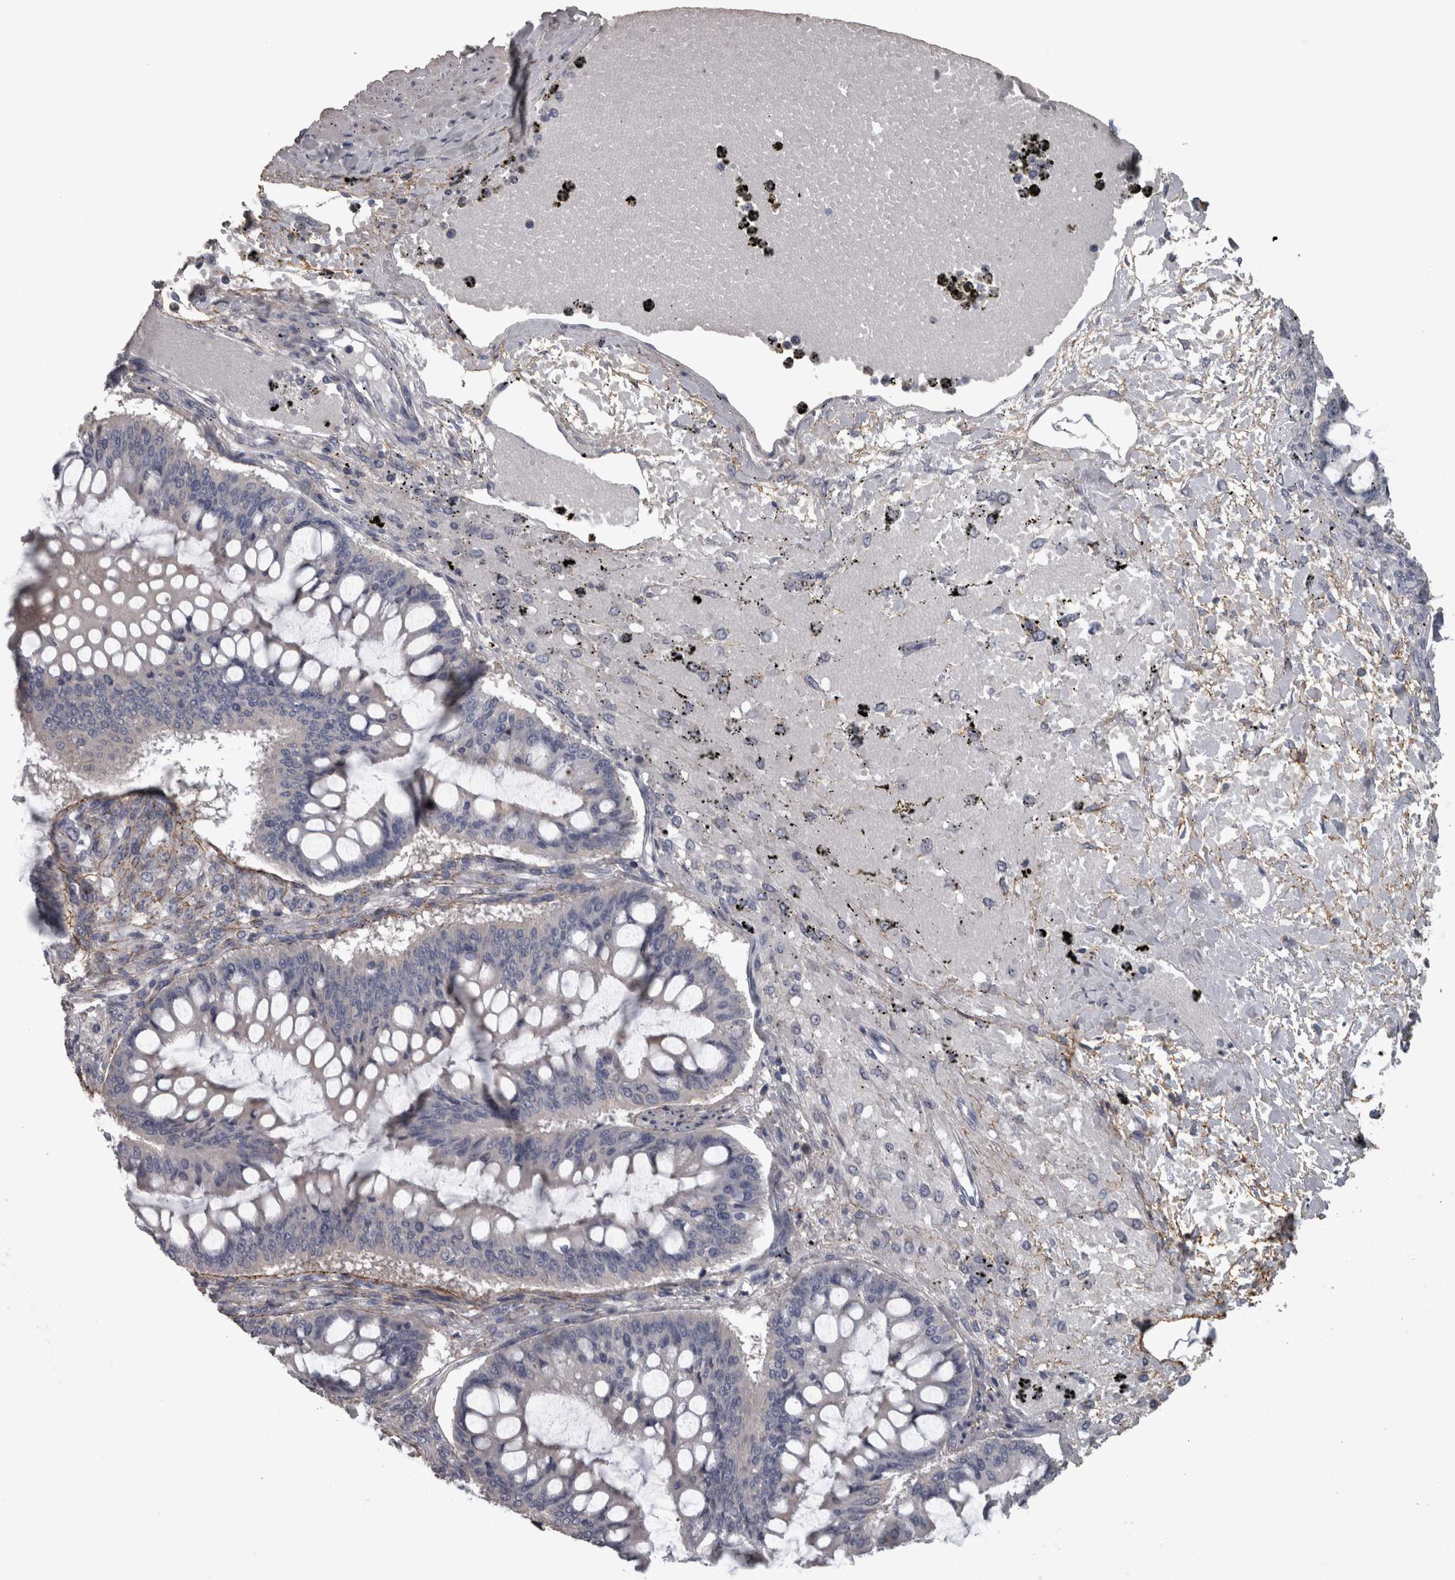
{"staining": {"intensity": "negative", "quantity": "none", "location": "none"}, "tissue": "ovarian cancer", "cell_type": "Tumor cells", "image_type": "cancer", "snomed": [{"axis": "morphology", "description": "Cystadenocarcinoma, mucinous, NOS"}, {"axis": "topography", "description": "Ovary"}], "caption": "Immunohistochemical staining of human ovarian cancer reveals no significant positivity in tumor cells.", "gene": "EFEMP2", "patient": {"sex": "female", "age": 73}}